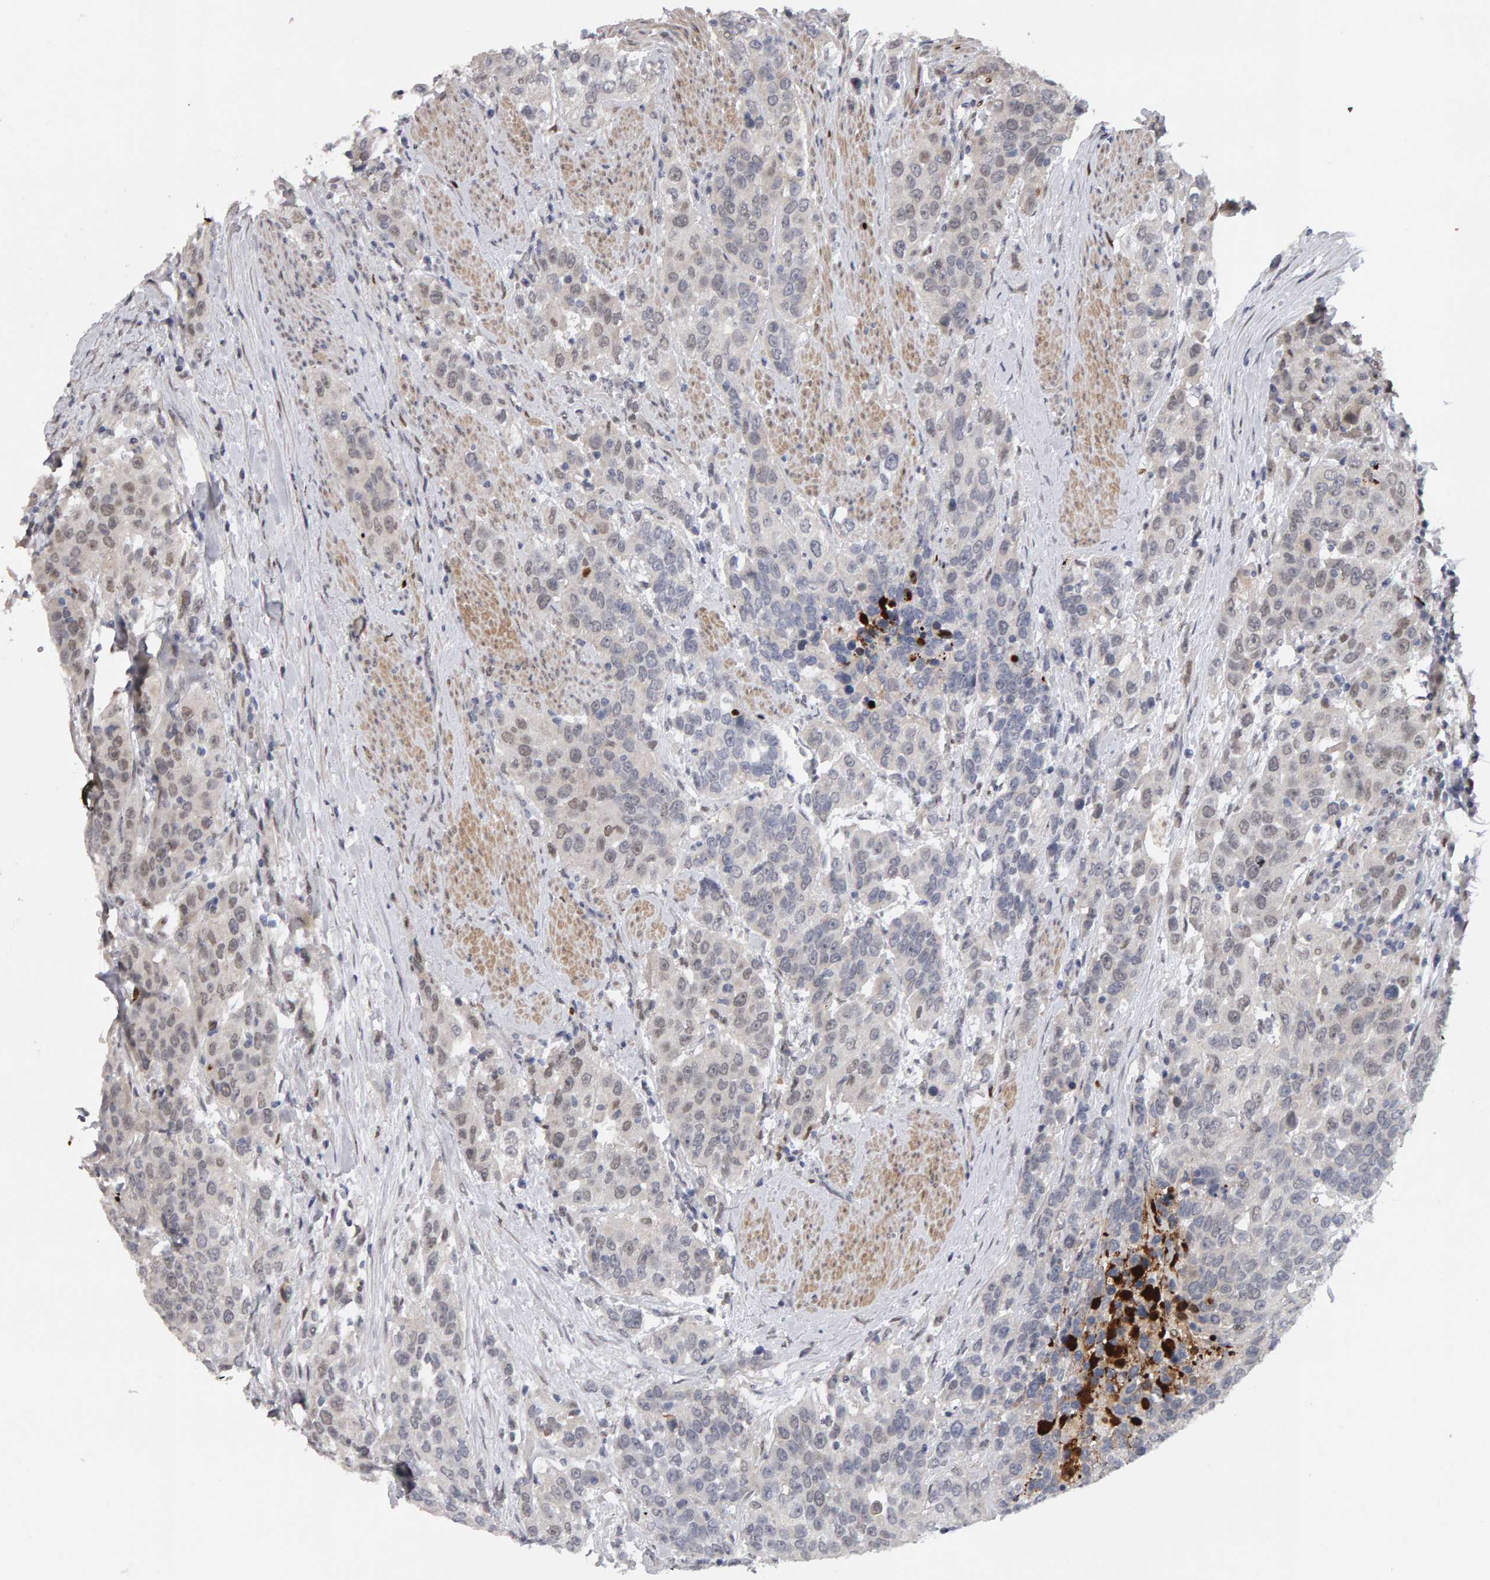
{"staining": {"intensity": "weak", "quantity": "<25%", "location": "nuclear"}, "tissue": "urothelial cancer", "cell_type": "Tumor cells", "image_type": "cancer", "snomed": [{"axis": "morphology", "description": "Urothelial carcinoma, High grade"}, {"axis": "topography", "description": "Urinary bladder"}], "caption": "Immunohistochemistry of urothelial cancer shows no staining in tumor cells. The staining is performed using DAB brown chromogen with nuclei counter-stained in using hematoxylin.", "gene": "IPO8", "patient": {"sex": "female", "age": 80}}